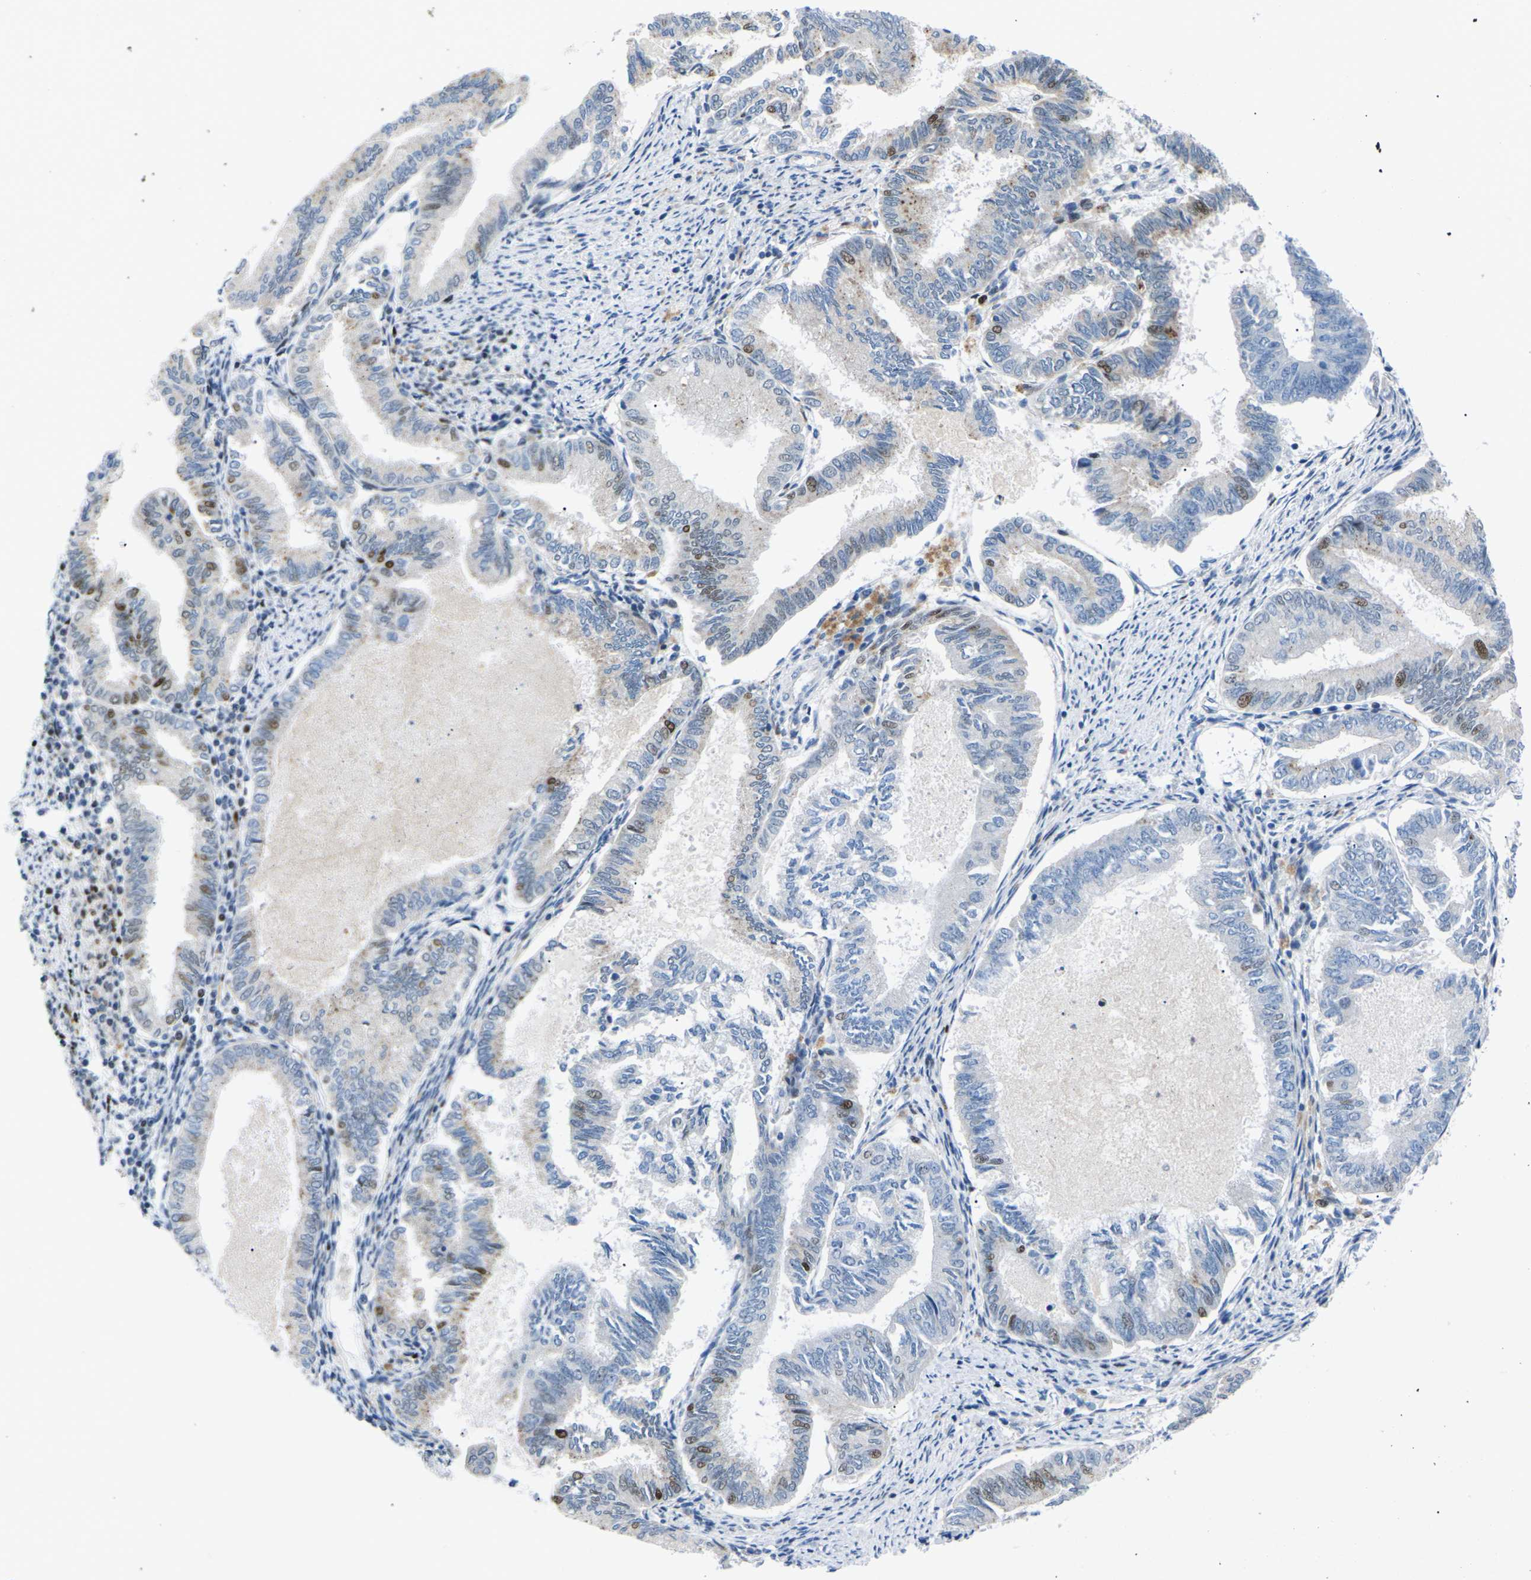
{"staining": {"intensity": "moderate", "quantity": "<25%", "location": "cytoplasmic/membranous,nuclear"}, "tissue": "endometrial cancer", "cell_type": "Tumor cells", "image_type": "cancer", "snomed": [{"axis": "morphology", "description": "Adenocarcinoma, NOS"}, {"axis": "topography", "description": "Endometrium"}], "caption": "The immunohistochemical stain labels moderate cytoplasmic/membranous and nuclear expression in tumor cells of endometrial cancer (adenocarcinoma) tissue.", "gene": "RPS6KA3", "patient": {"sex": "female", "age": 86}}